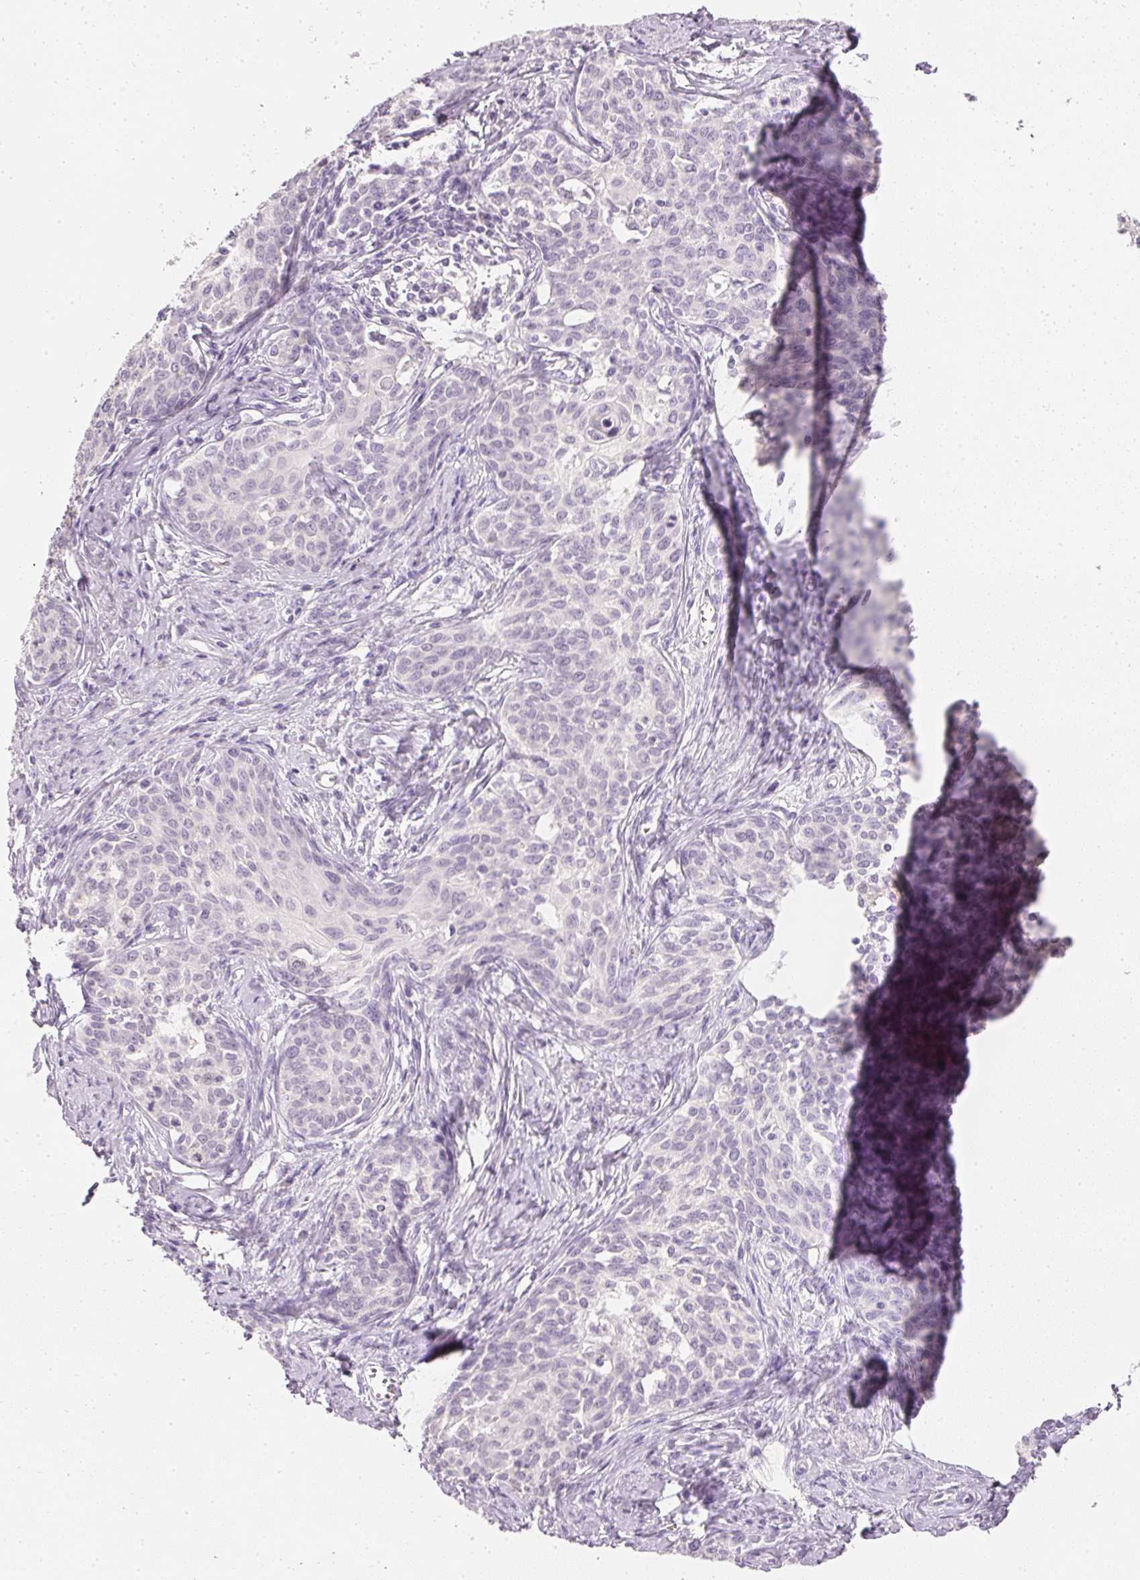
{"staining": {"intensity": "negative", "quantity": "none", "location": "none"}, "tissue": "cervical cancer", "cell_type": "Tumor cells", "image_type": "cancer", "snomed": [{"axis": "morphology", "description": "Squamous cell carcinoma, NOS"}, {"axis": "morphology", "description": "Adenocarcinoma, NOS"}, {"axis": "topography", "description": "Cervix"}], "caption": "Cervical cancer (squamous cell carcinoma) was stained to show a protein in brown. There is no significant staining in tumor cells. Brightfield microscopy of immunohistochemistry stained with DAB (brown) and hematoxylin (blue), captured at high magnification.", "gene": "ELAVL3", "patient": {"sex": "female", "age": 52}}